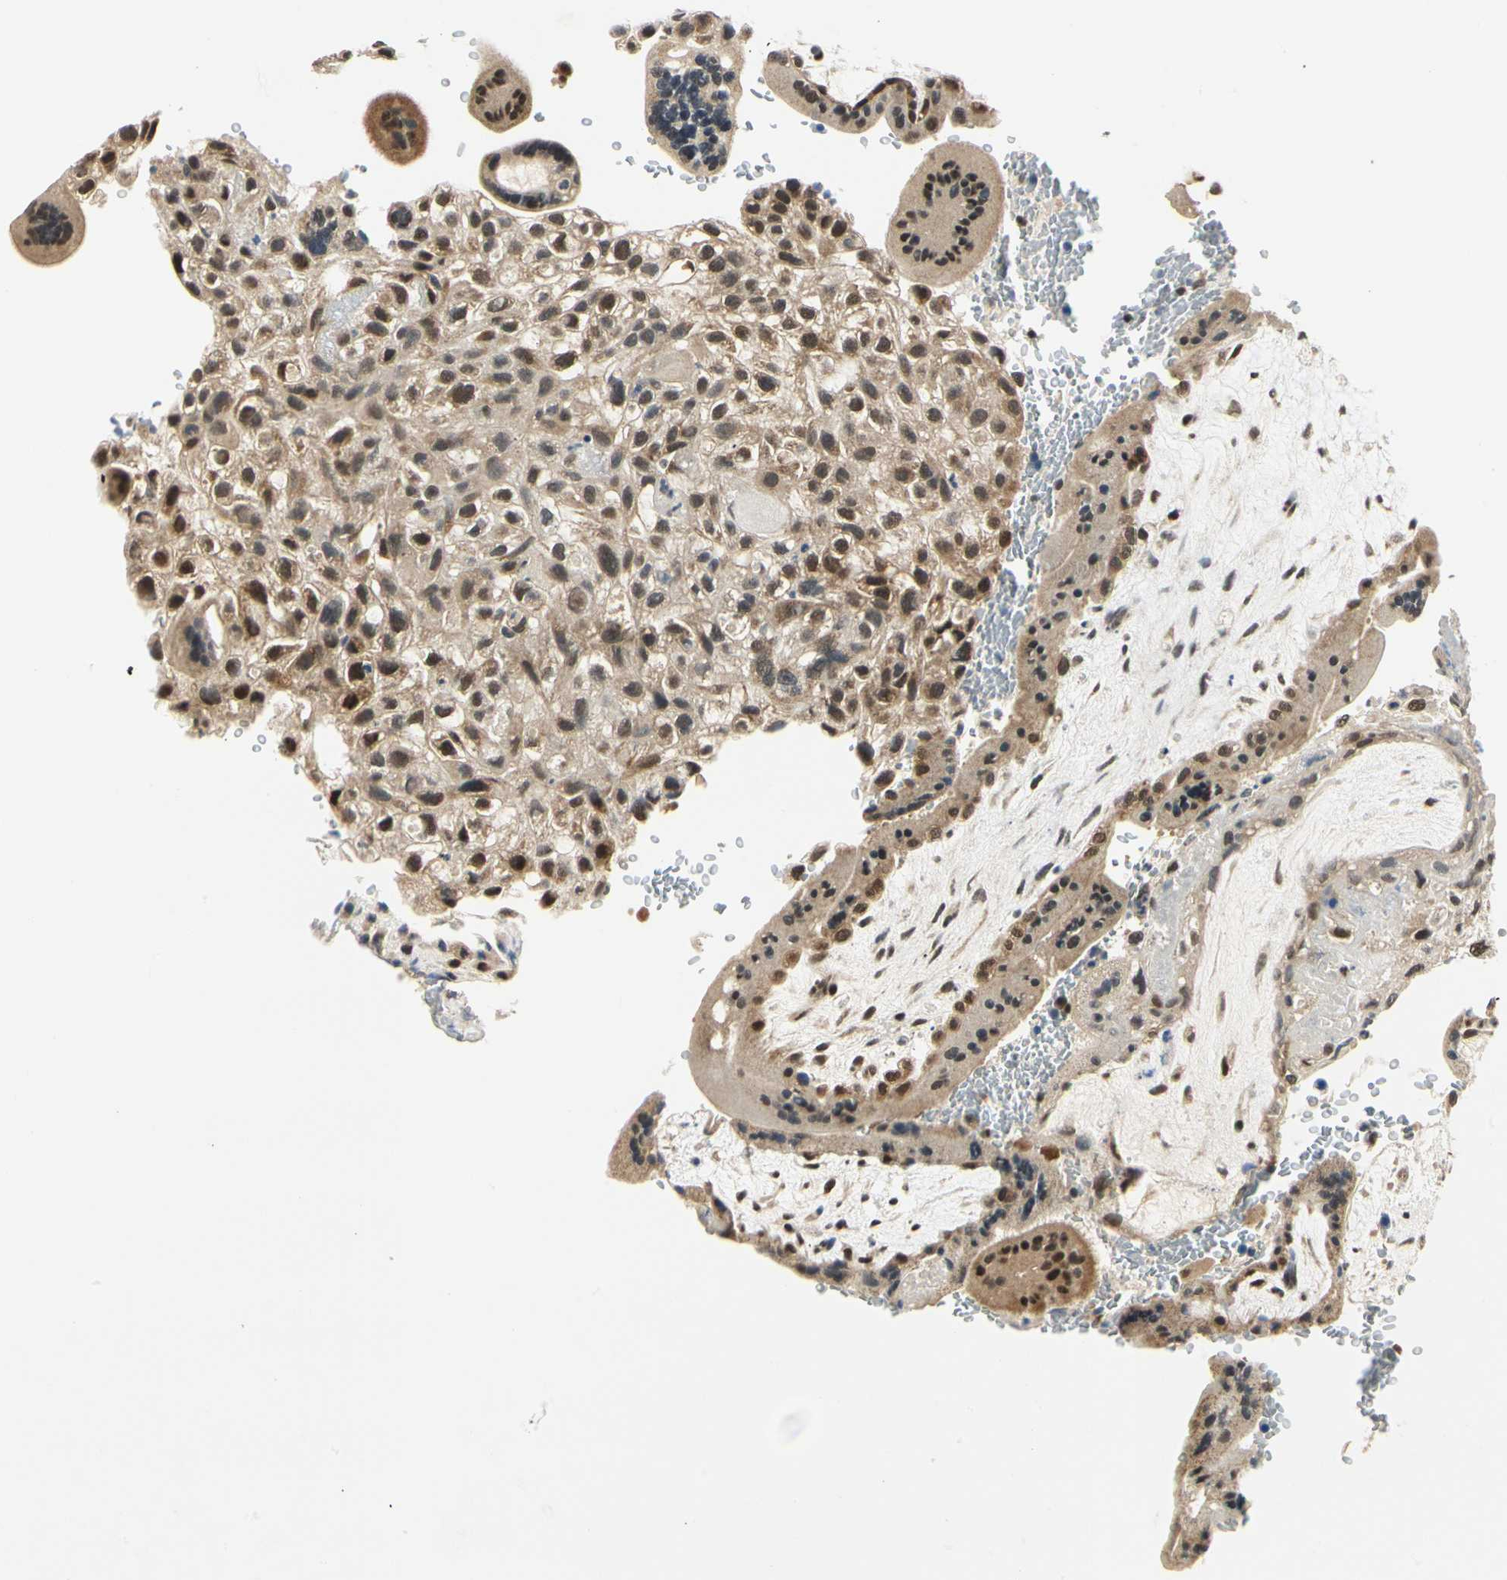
{"staining": {"intensity": "moderate", "quantity": ">75%", "location": "cytoplasmic/membranous,nuclear"}, "tissue": "placenta", "cell_type": "Decidual cells", "image_type": "normal", "snomed": [{"axis": "morphology", "description": "Normal tissue, NOS"}, {"axis": "topography", "description": "Placenta"}], "caption": "Immunohistochemistry (IHC) of normal human placenta demonstrates medium levels of moderate cytoplasmic/membranous,nuclear expression in approximately >75% of decidual cells. Ihc stains the protein in brown and the nuclei are stained blue.", "gene": "PDK2", "patient": {"sex": "female", "age": 35}}